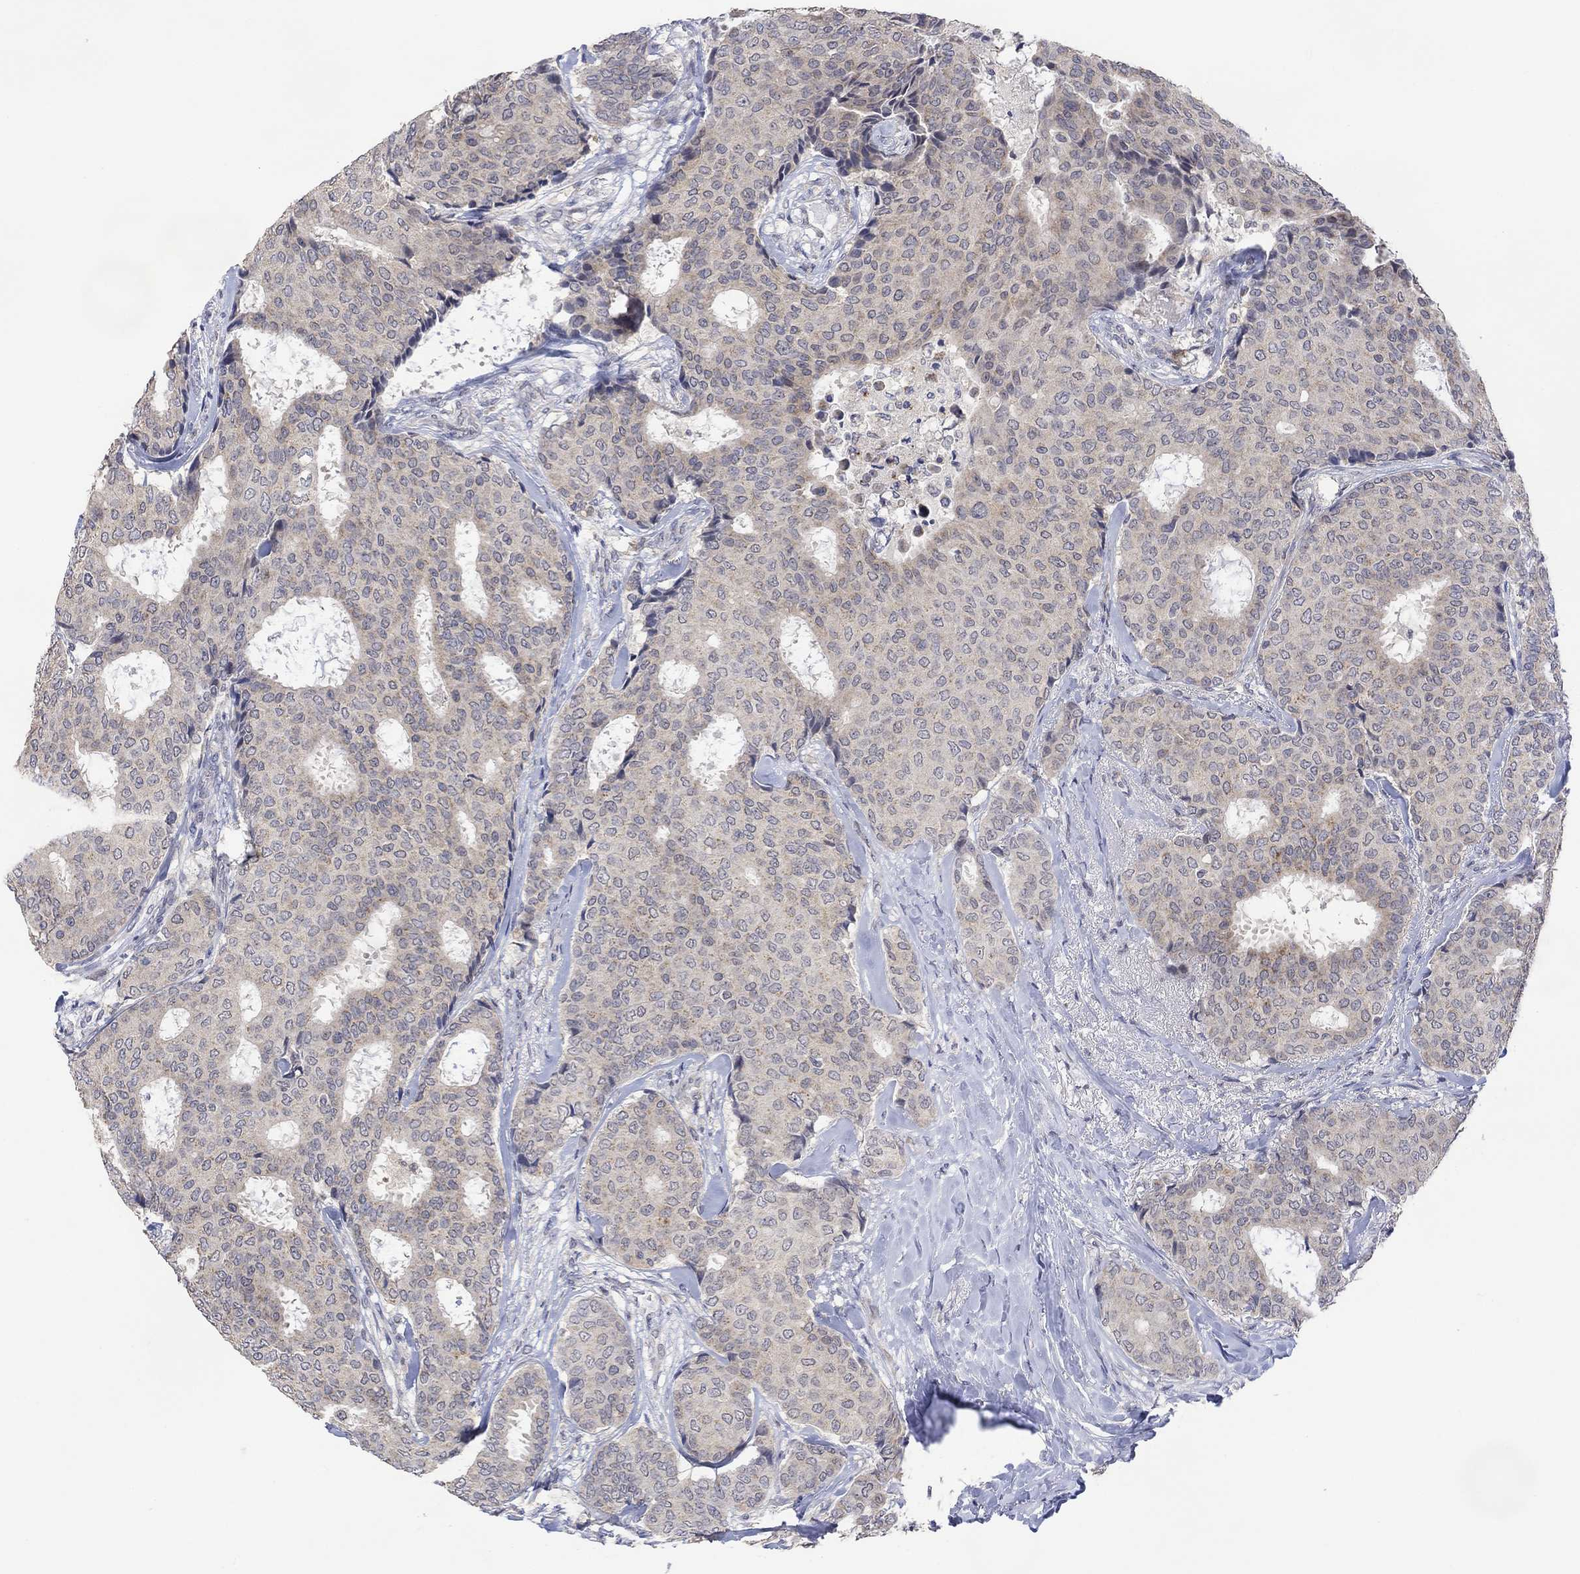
{"staining": {"intensity": "negative", "quantity": "none", "location": "none"}, "tissue": "breast cancer", "cell_type": "Tumor cells", "image_type": "cancer", "snomed": [{"axis": "morphology", "description": "Duct carcinoma"}, {"axis": "topography", "description": "Breast"}], "caption": "An image of human breast cancer is negative for staining in tumor cells.", "gene": "SLC48A1", "patient": {"sex": "female", "age": 75}}